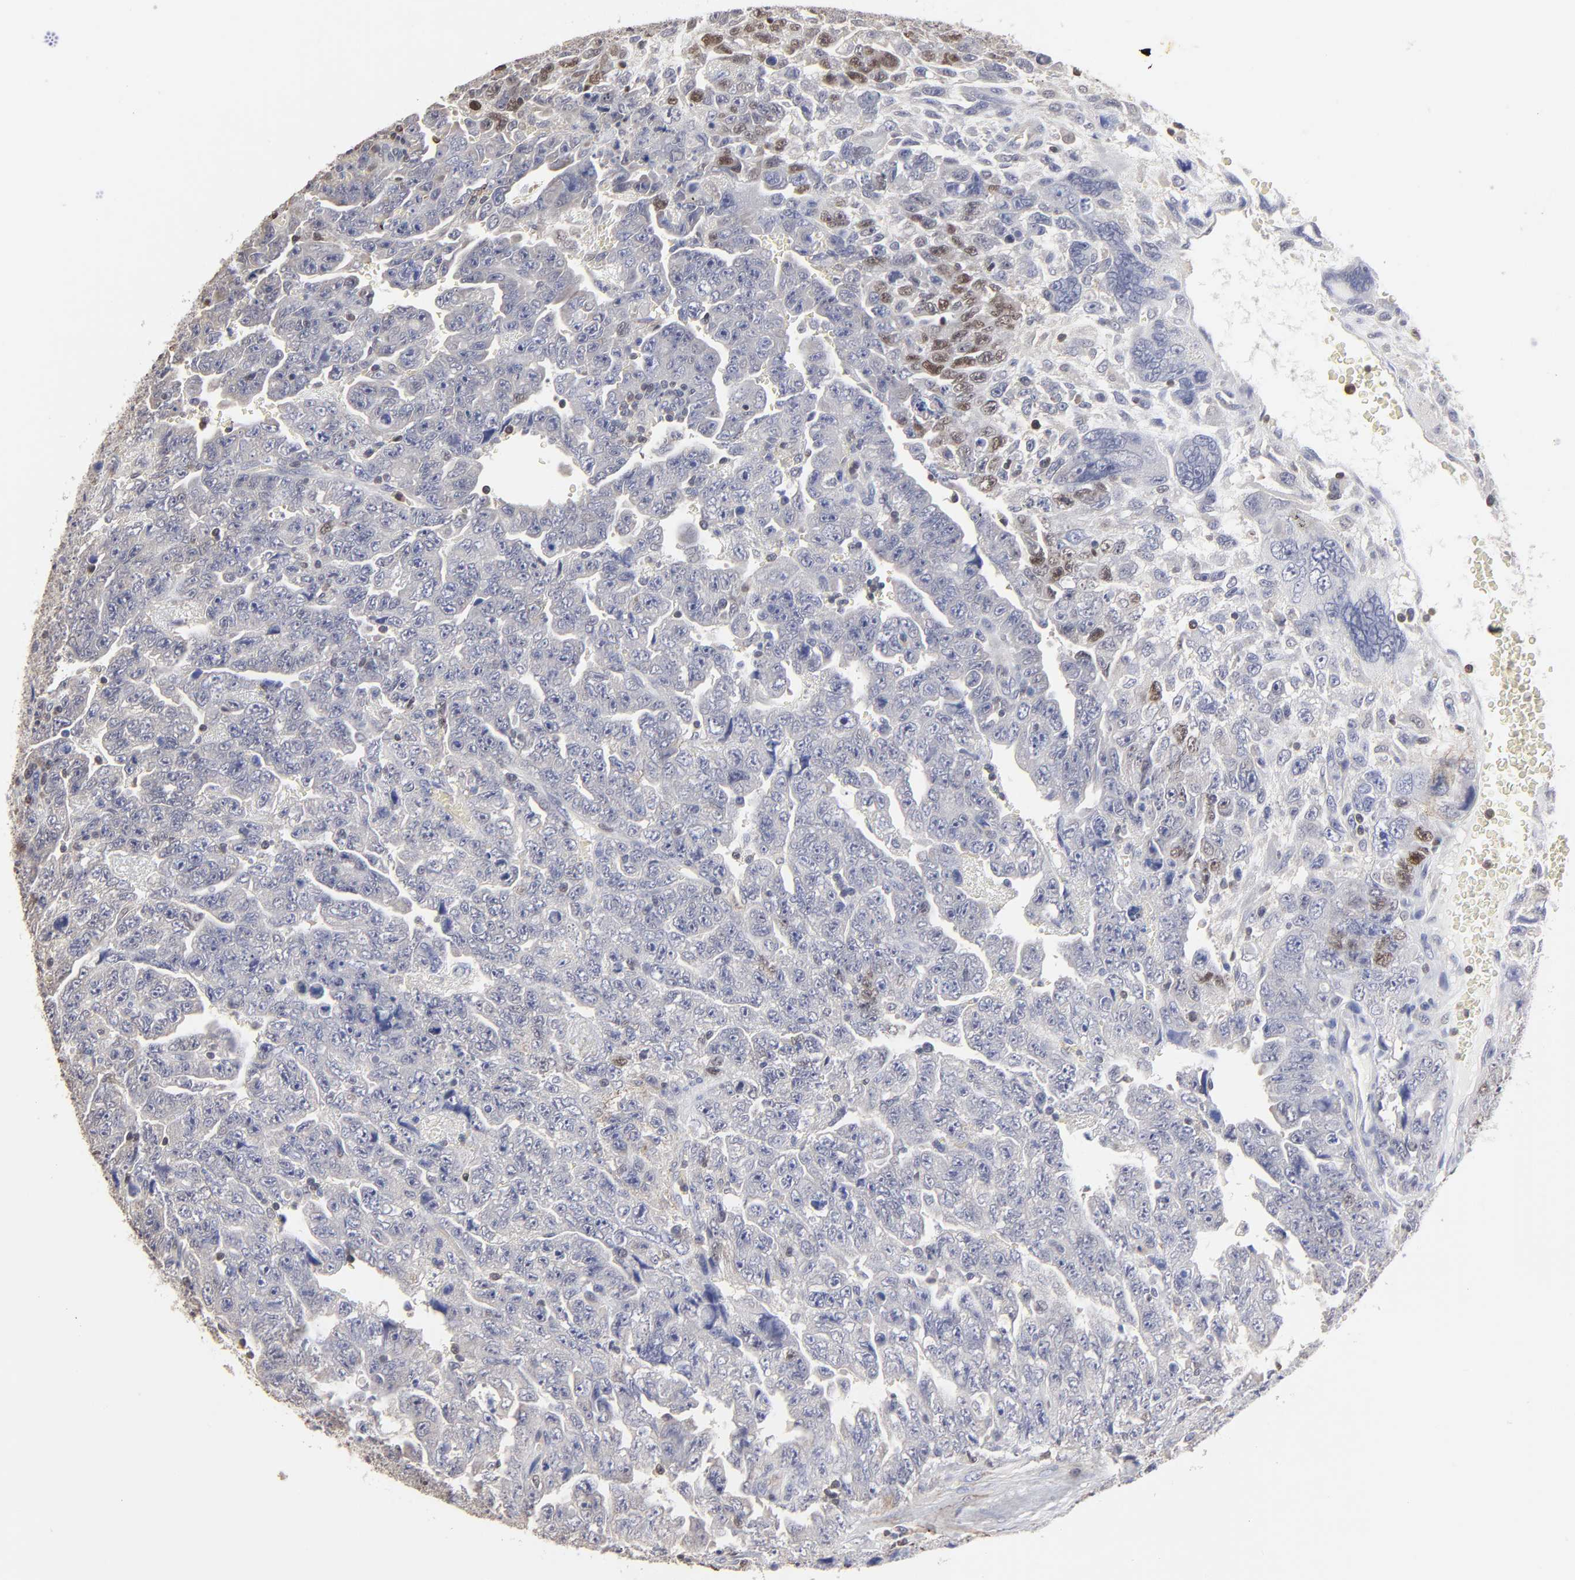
{"staining": {"intensity": "negative", "quantity": "none", "location": "none"}, "tissue": "testis cancer", "cell_type": "Tumor cells", "image_type": "cancer", "snomed": [{"axis": "morphology", "description": "Carcinoma, Embryonal, NOS"}, {"axis": "topography", "description": "Testis"}], "caption": "Immunohistochemical staining of human embryonal carcinoma (testis) reveals no significant staining in tumor cells.", "gene": "TBXT", "patient": {"sex": "male", "age": 28}}